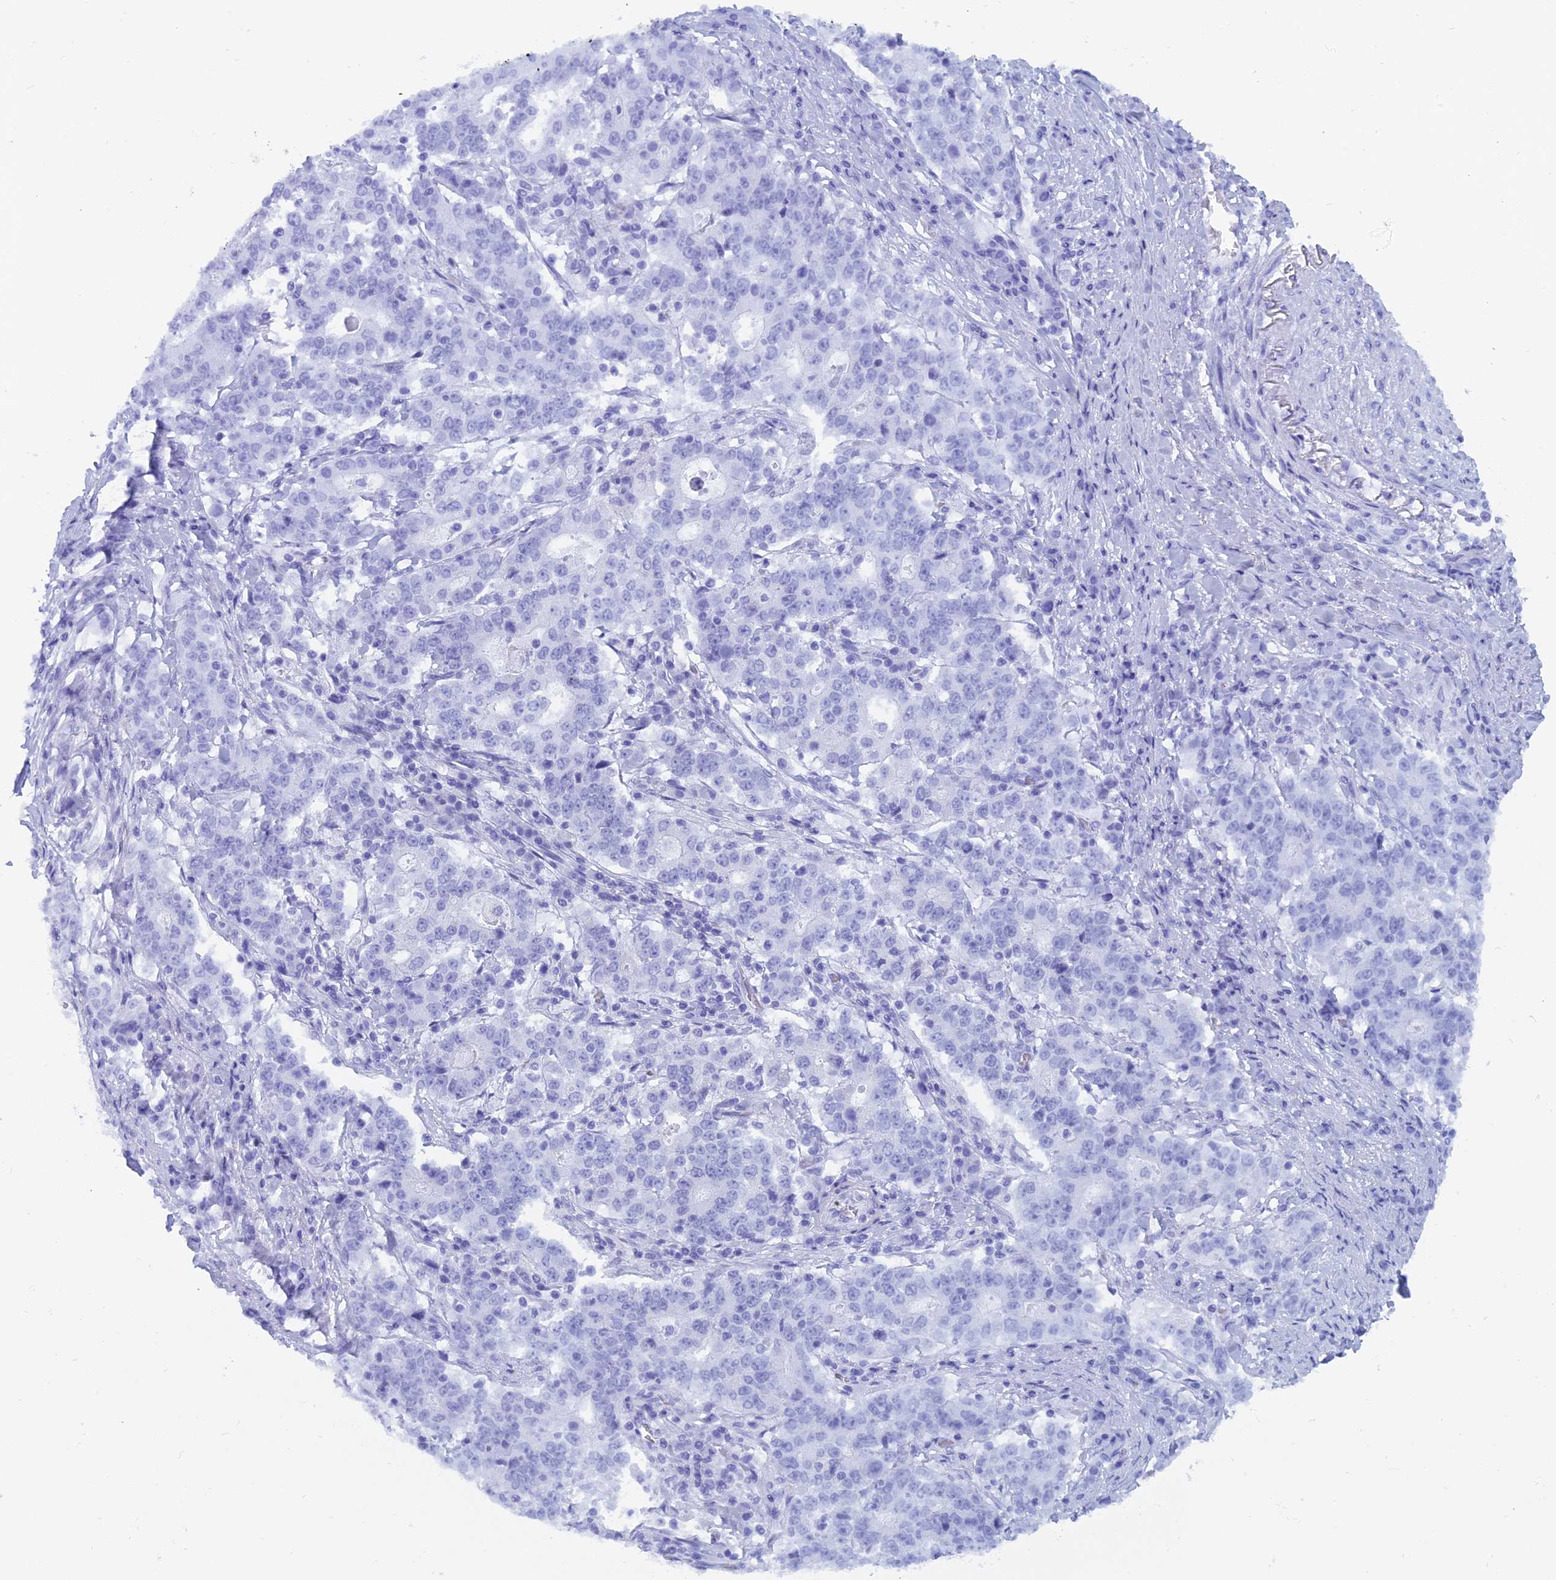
{"staining": {"intensity": "negative", "quantity": "none", "location": "none"}, "tissue": "stomach cancer", "cell_type": "Tumor cells", "image_type": "cancer", "snomed": [{"axis": "morphology", "description": "Adenocarcinoma, NOS"}, {"axis": "topography", "description": "Stomach"}], "caption": "DAB immunohistochemical staining of stomach adenocarcinoma exhibits no significant staining in tumor cells.", "gene": "CAPS", "patient": {"sex": "male", "age": 59}}